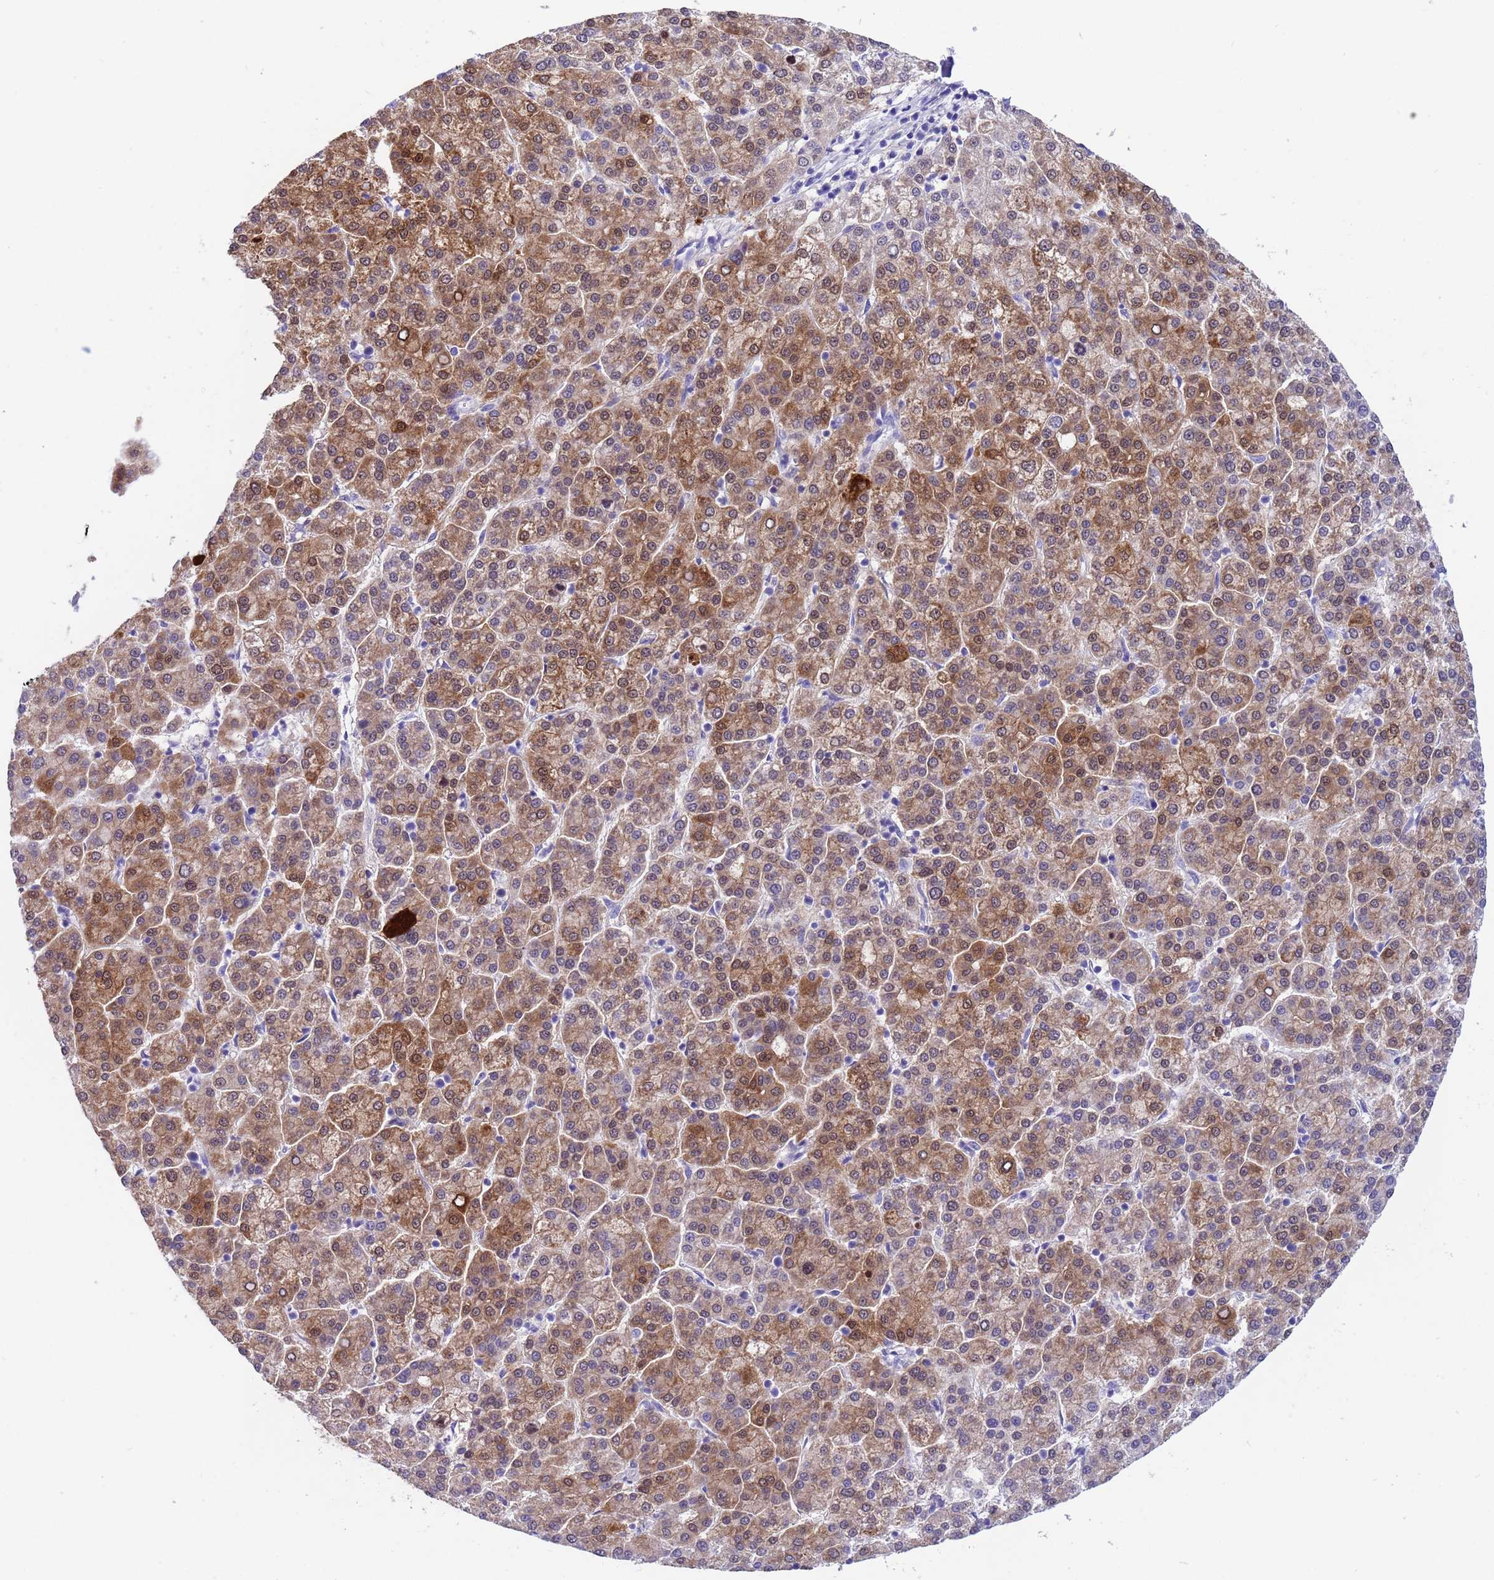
{"staining": {"intensity": "moderate", "quantity": ">75%", "location": "cytoplasmic/membranous,nuclear"}, "tissue": "liver cancer", "cell_type": "Tumor cells", "image_type": "cancer", "snomed": [{"axis": "morphology", "description": "Carcinoma, Hepatocellular, NOS"}, {"axis": "topography", "description": "Liver"}], "caption": "Approximately >75% of tumor cells in human liver cancer (hepatocellular carcinoma) show moderate cytoplasmic/membranous and nuclear protein expression as visualized by brown immunohistochemical staining.", "gene": "AKR1C2", "patient": {"sex": "female", "age": 58}}